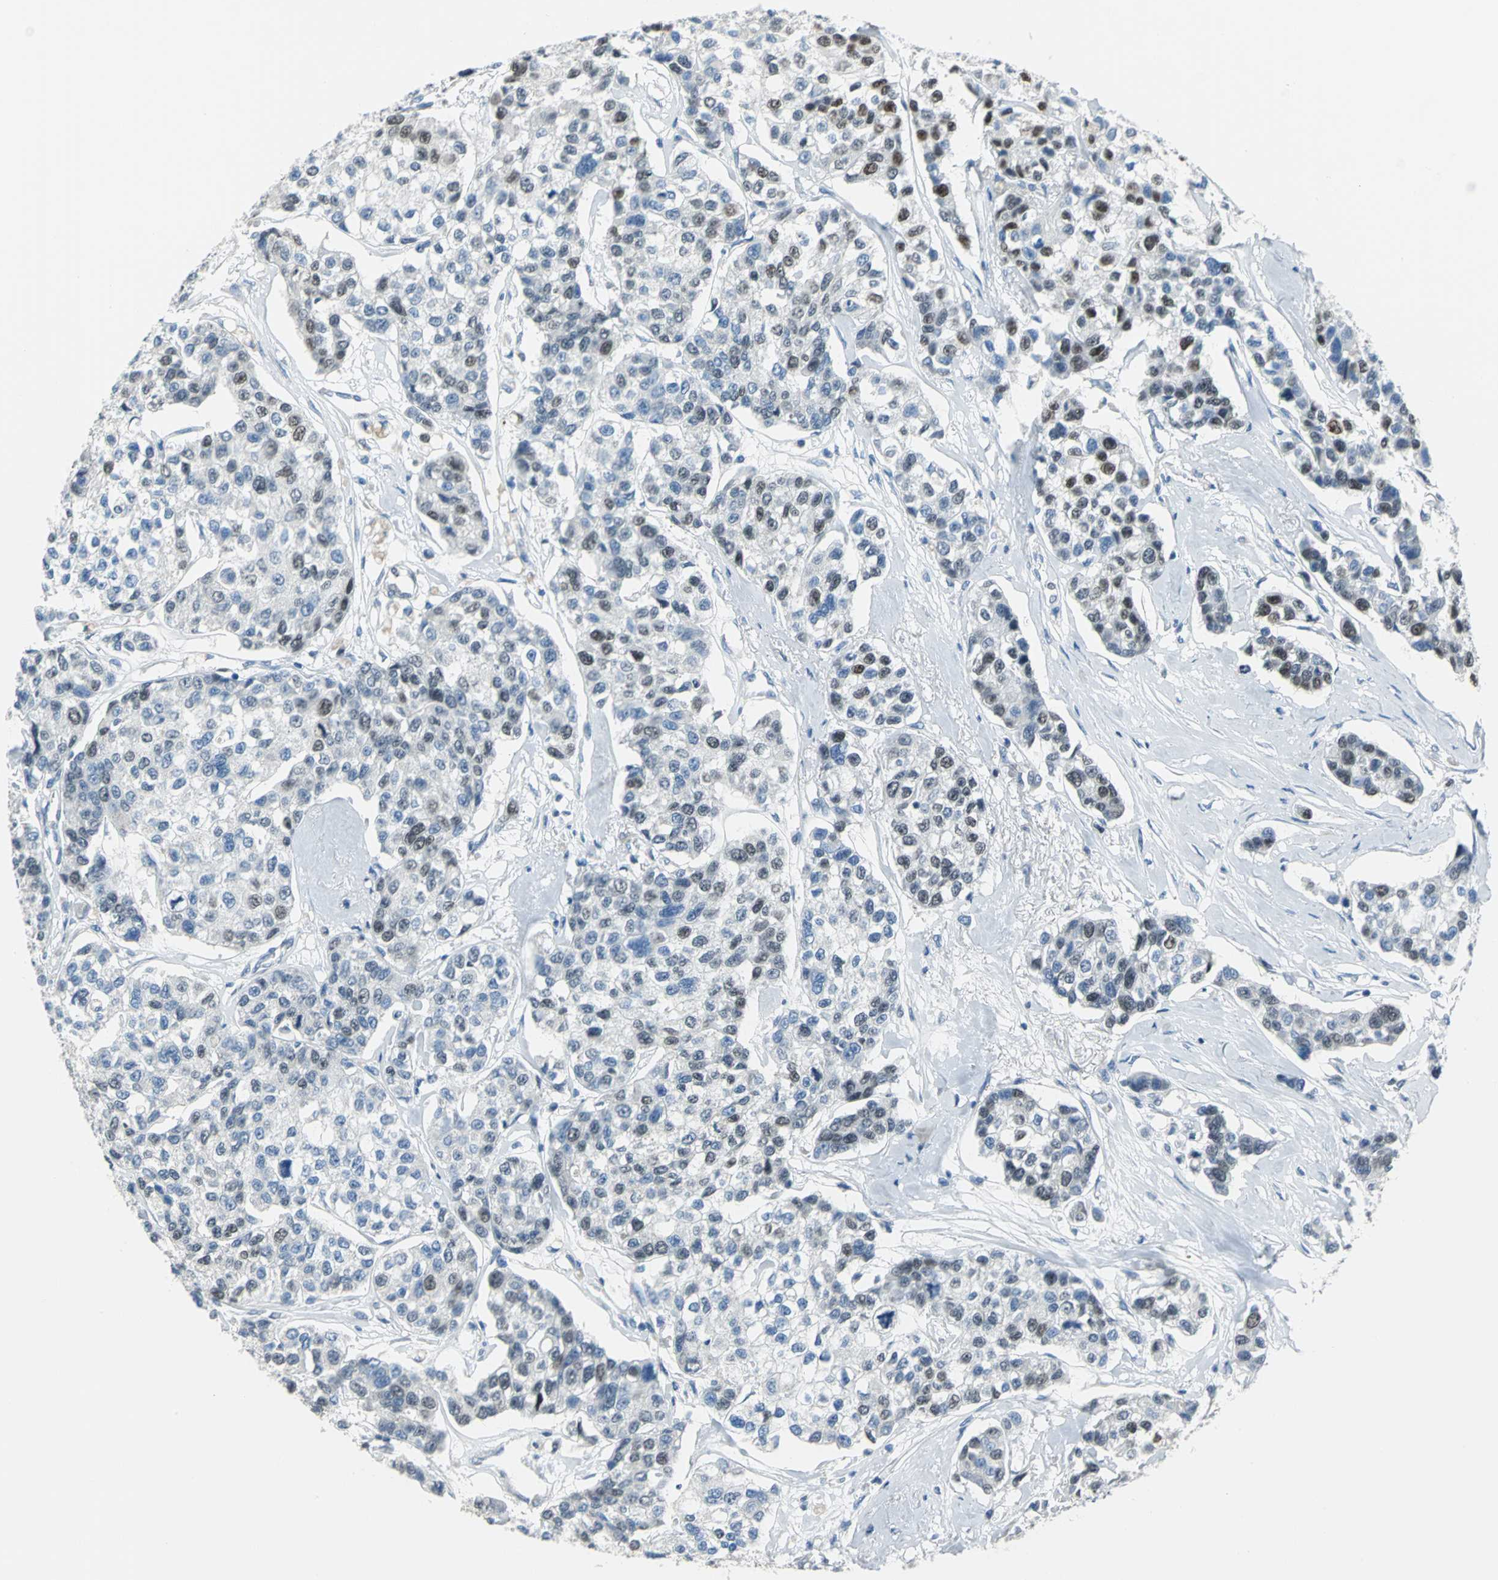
{"staining": {"intensity": "moderate", "quantity": "<25%", "location": "nuclear"}, "tissue": "breast cancer", "cell_type": "Tumor cells", "image_type": "cancer", "snomed": [{"axis": "morphology", "description": "Duct carcinoma"}, {"axis": "topography", "description": "Breast"}], "caption": "Human breast cancer stained with a brown dye exhibits moderate nuclear positive staining in about <25% of tumor cells.", "gene": "MCM3", "patient": {"sex": "female", "age": 51}}